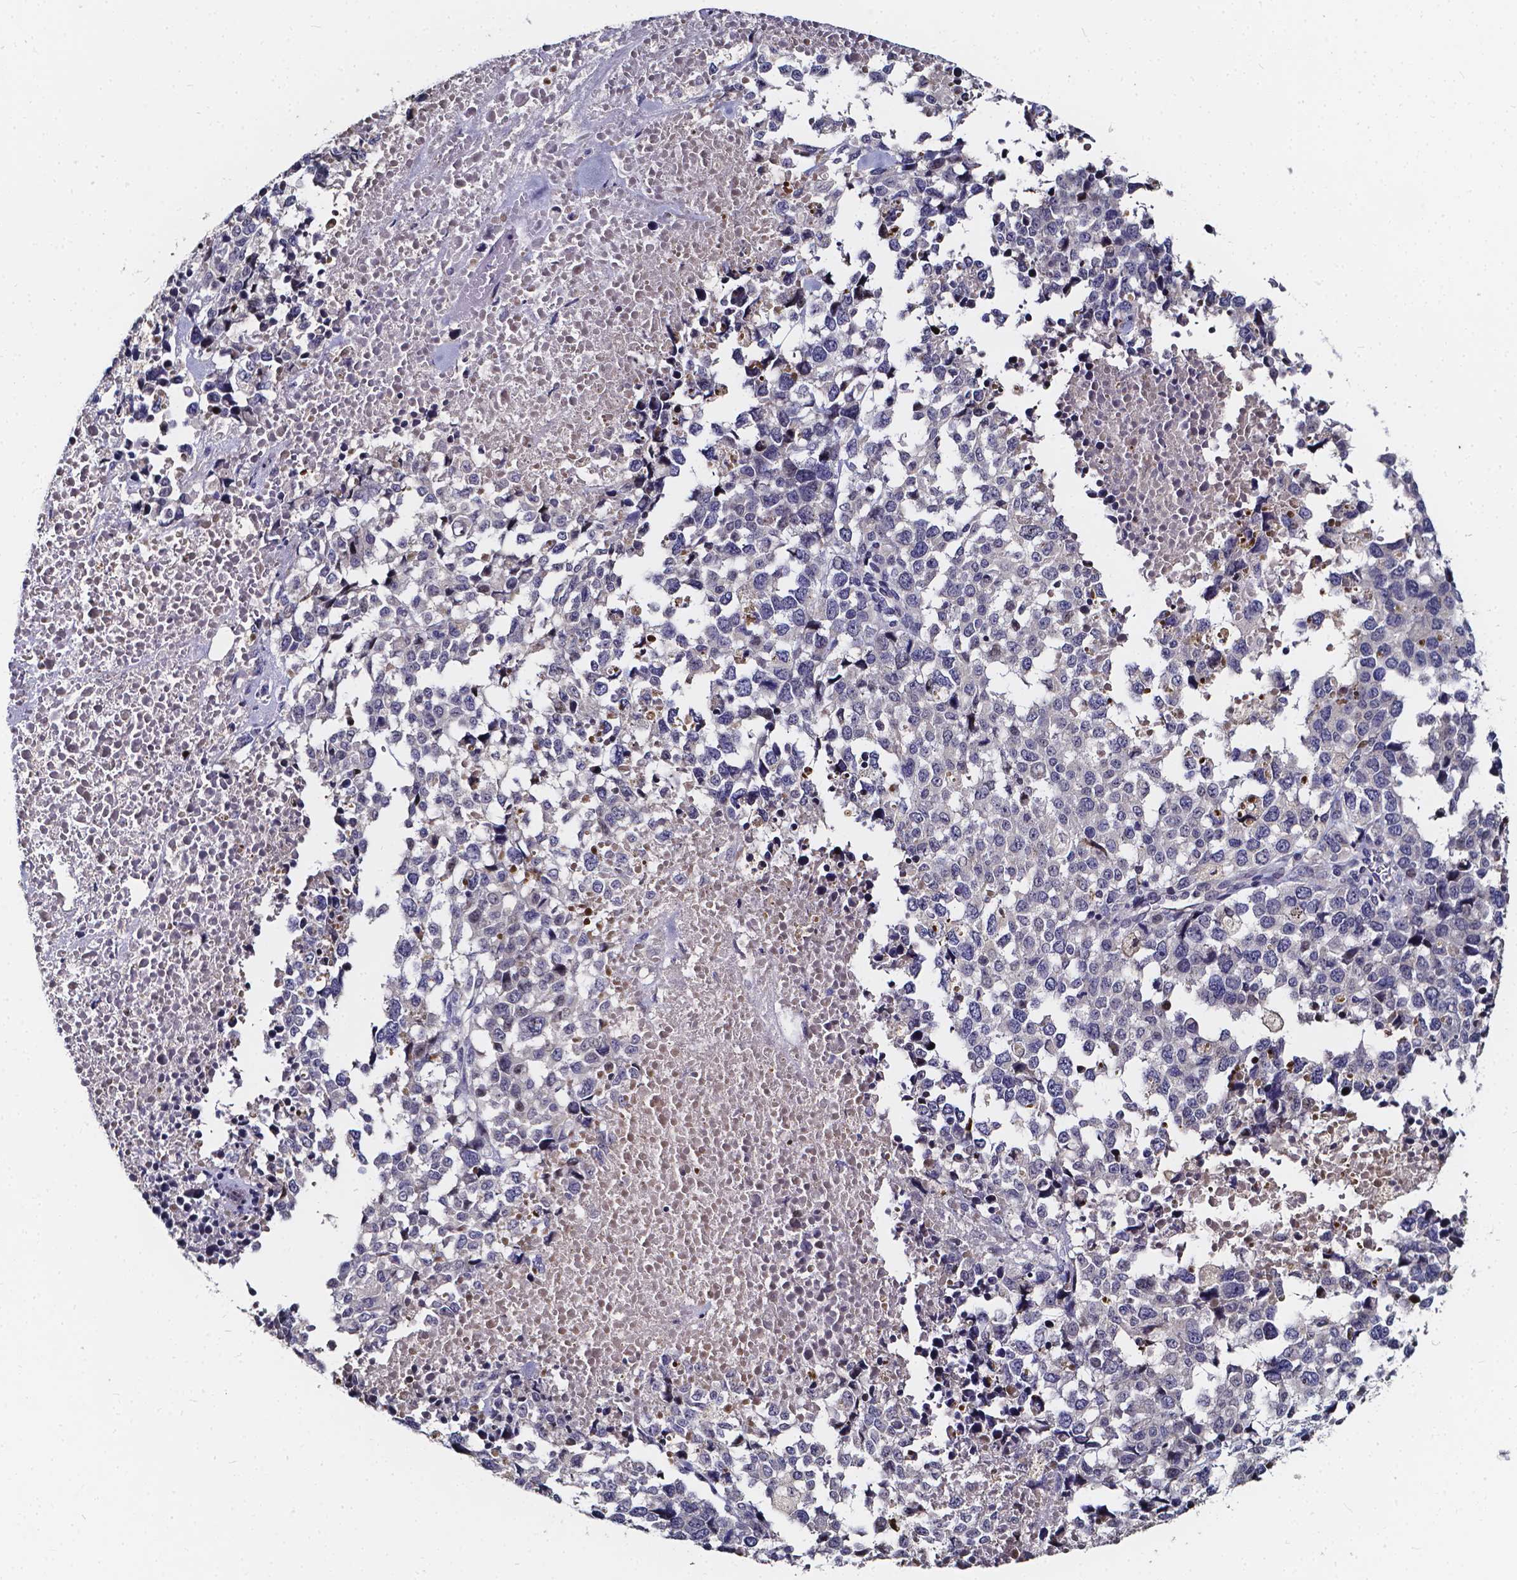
{"staining": {"intensity": "negative", "quantity": "none", "location": "none"}, "tissue": "melanoma", "cell_type": "Tumor cells", "image_type": "cancer", "snomed": [{"axis": "morphology", "description": "Malignant melanoma, Metastatic site"}, {"axis": "topography", "description": "Skin"}], "caption": "High power microscopy micrograph of an immunohistochemistry micrograph of melanoma, revealing no significant expression in tumor cells. (Brightfield microscopy of DAB (3,3'-diaminobenzidine) immunohistochemistry (IHC) at high magnification).", "gene": "SOWAHA", "patient": {"sex": "male", "age": 84}}